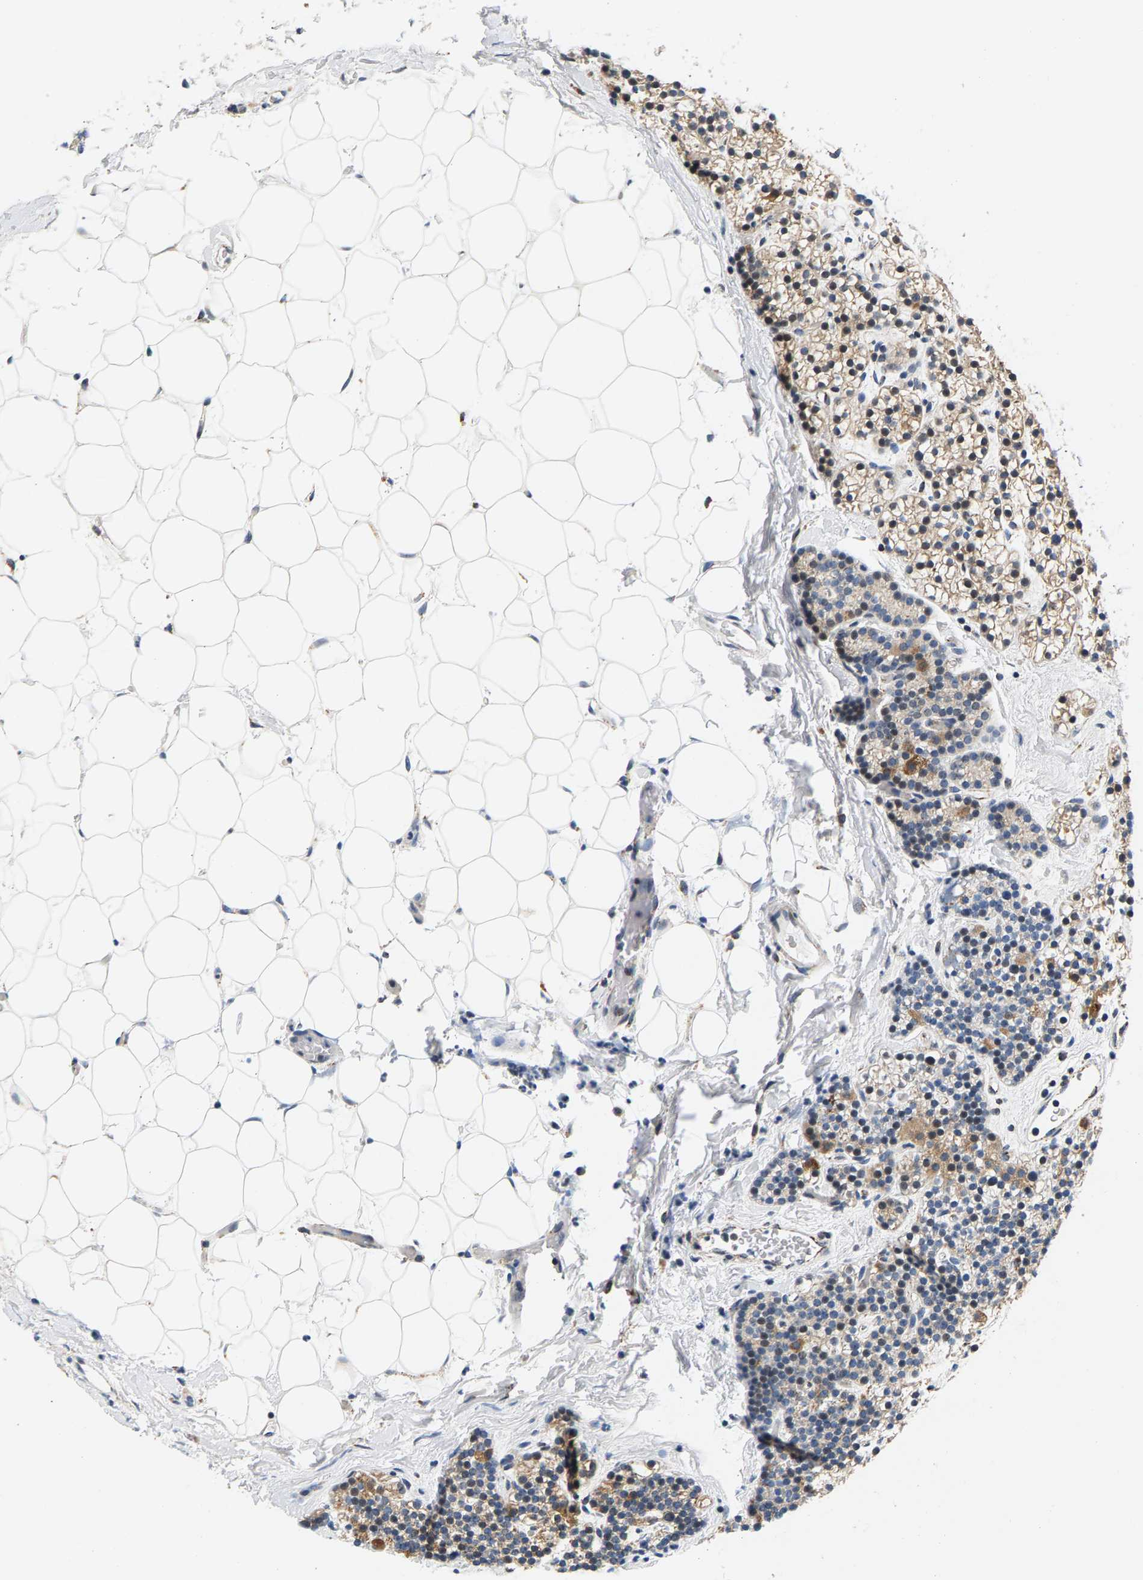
{"staining": {"intensity": "moderate", "quantity": ">75%", "location": "cytoplasmic/membranous"}, "tissue": "parathyroid gland", "cell_type": "Glandular cells", "image_type": "normal", "snomed": [{"axis": "morphology", "description": "Normal tissue, NOS"}, {"axis": "morphology", "description": "Adenoma, NOS"}, {"axis": "topography", "description": "Parathyroid gland"}], "caption": "Protein analysis of unremarkable parathyroid gland reveals moderate cytoplasmic/membranous staining in about >75% of glandular cells. (IHC, brightfield microscopy, high magnification).", "gene": "PDE1A", "patient": {"sex": "female", "age": 54}}